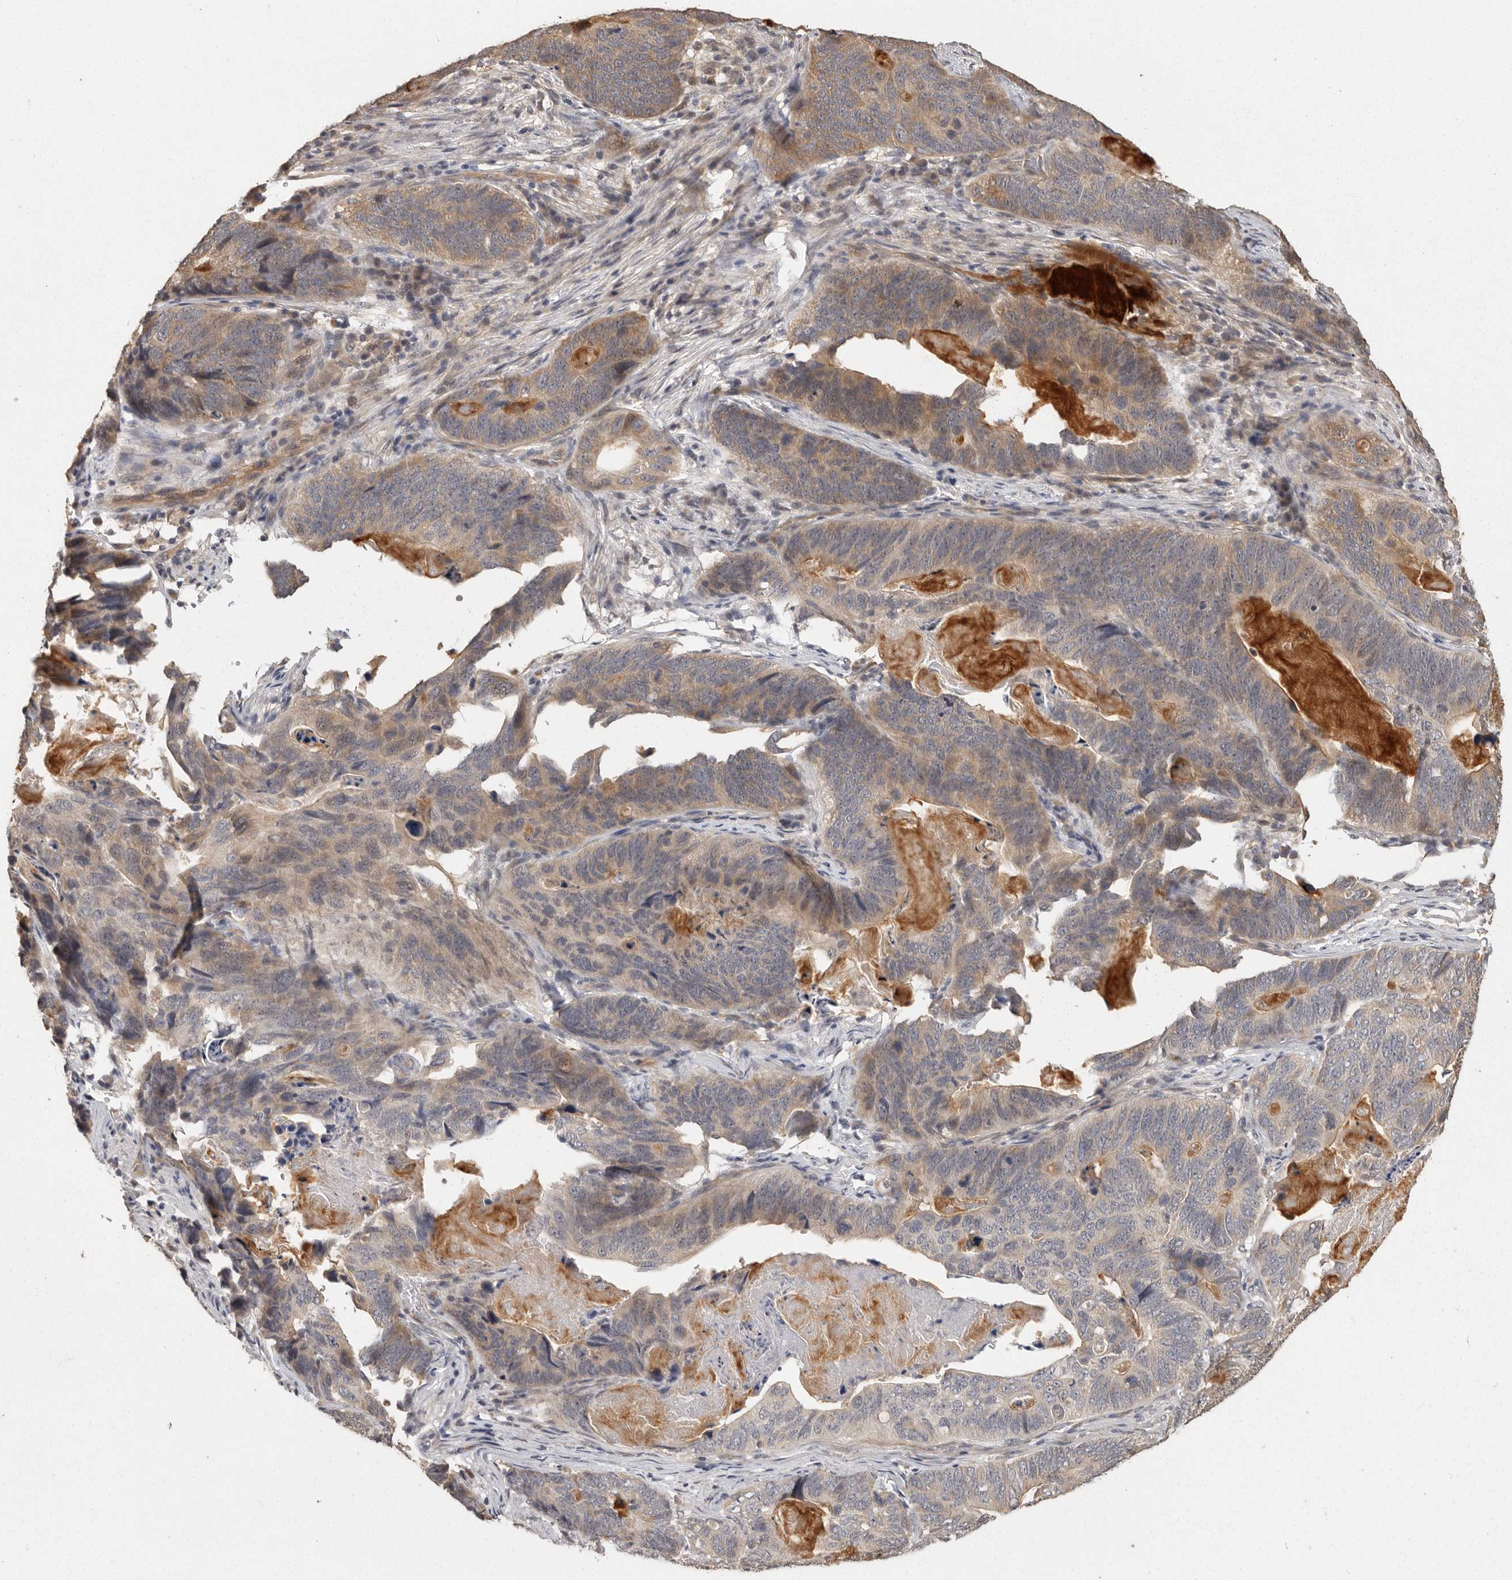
{"staining": {"intensity": "weak", "quantity": "<25%", "location": "cytoplasmic/membranous"}, "tissue": "stomach cancer", "cell_type": "Tumor cells", "image_type": "cancer", "snomed": [{"axis": "morphology", "description": "Normal tissue, NOS"}, {"axis": "morphology", "description": "Adenocarcinoma, NOS"}, {"axis": "topography", "description": "Stomach"}], "caption": "DAB (3,3'-diaminobenzidine) immunohistochemical staining of stomach cancer (adenocarcinoma) displays no significant positivity in tumor cells.", "gene": "BAIAP2", "patient": {"sex": "female", "age": 89}}